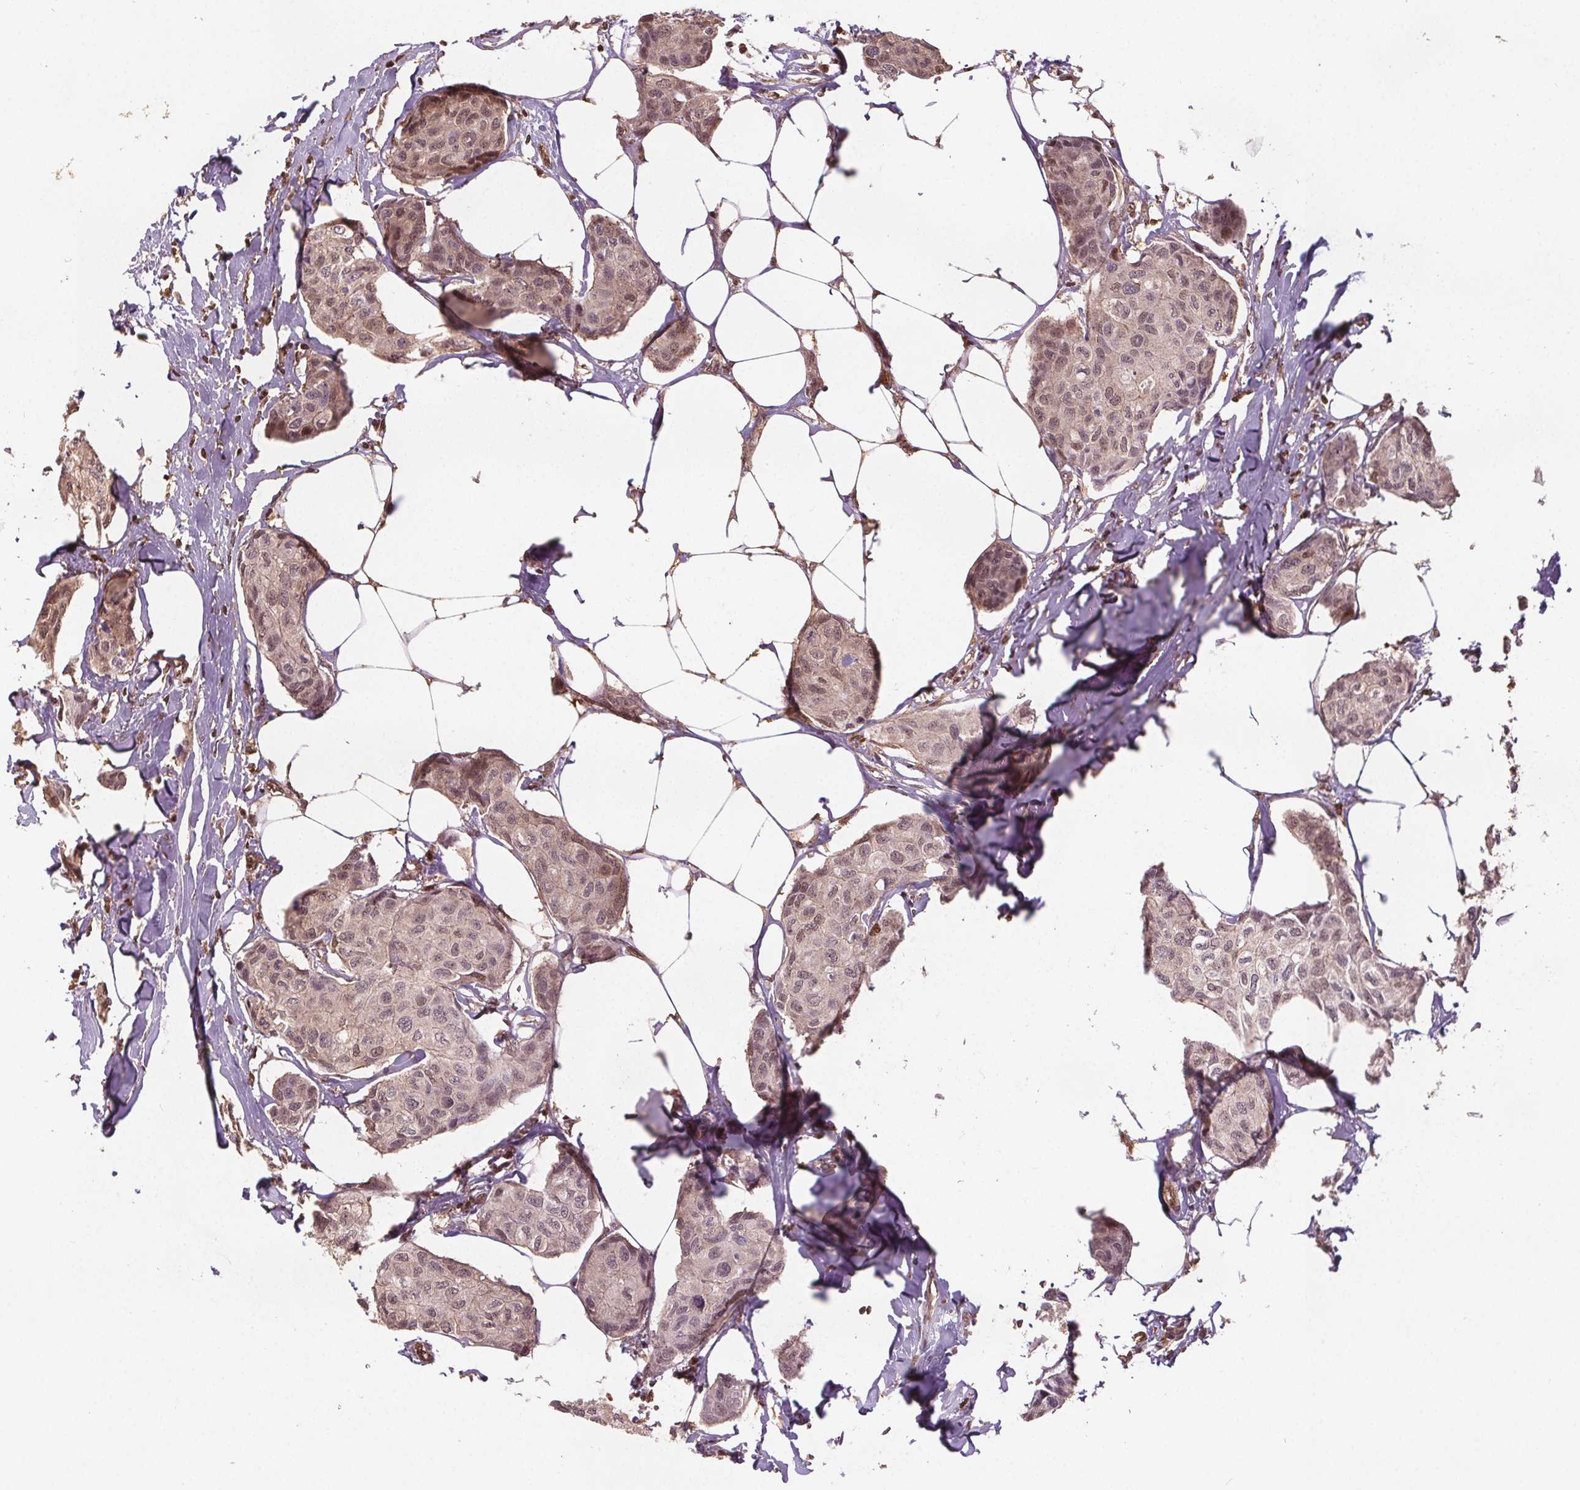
{"staining": {"intensity": "weak", "quantity": "<25%", "location": "nuclear"}, "tissue": "breast cancer", "cell_type": "Tumor cells", "image_type": "cancer", "snomed": [{"axis": "morphology", "description": "Duct carcinoma"}, {"axis": "topography", "description": "Breast"}], "caption": "Immunohistochemistry (IHC) image of human breast cancer stained for a protein (brown), which shows no positivity in tumor cells. Nuclei are stained in blue.", "gene": "ENO1", "patient": {"sex": "female", "age": 80}}